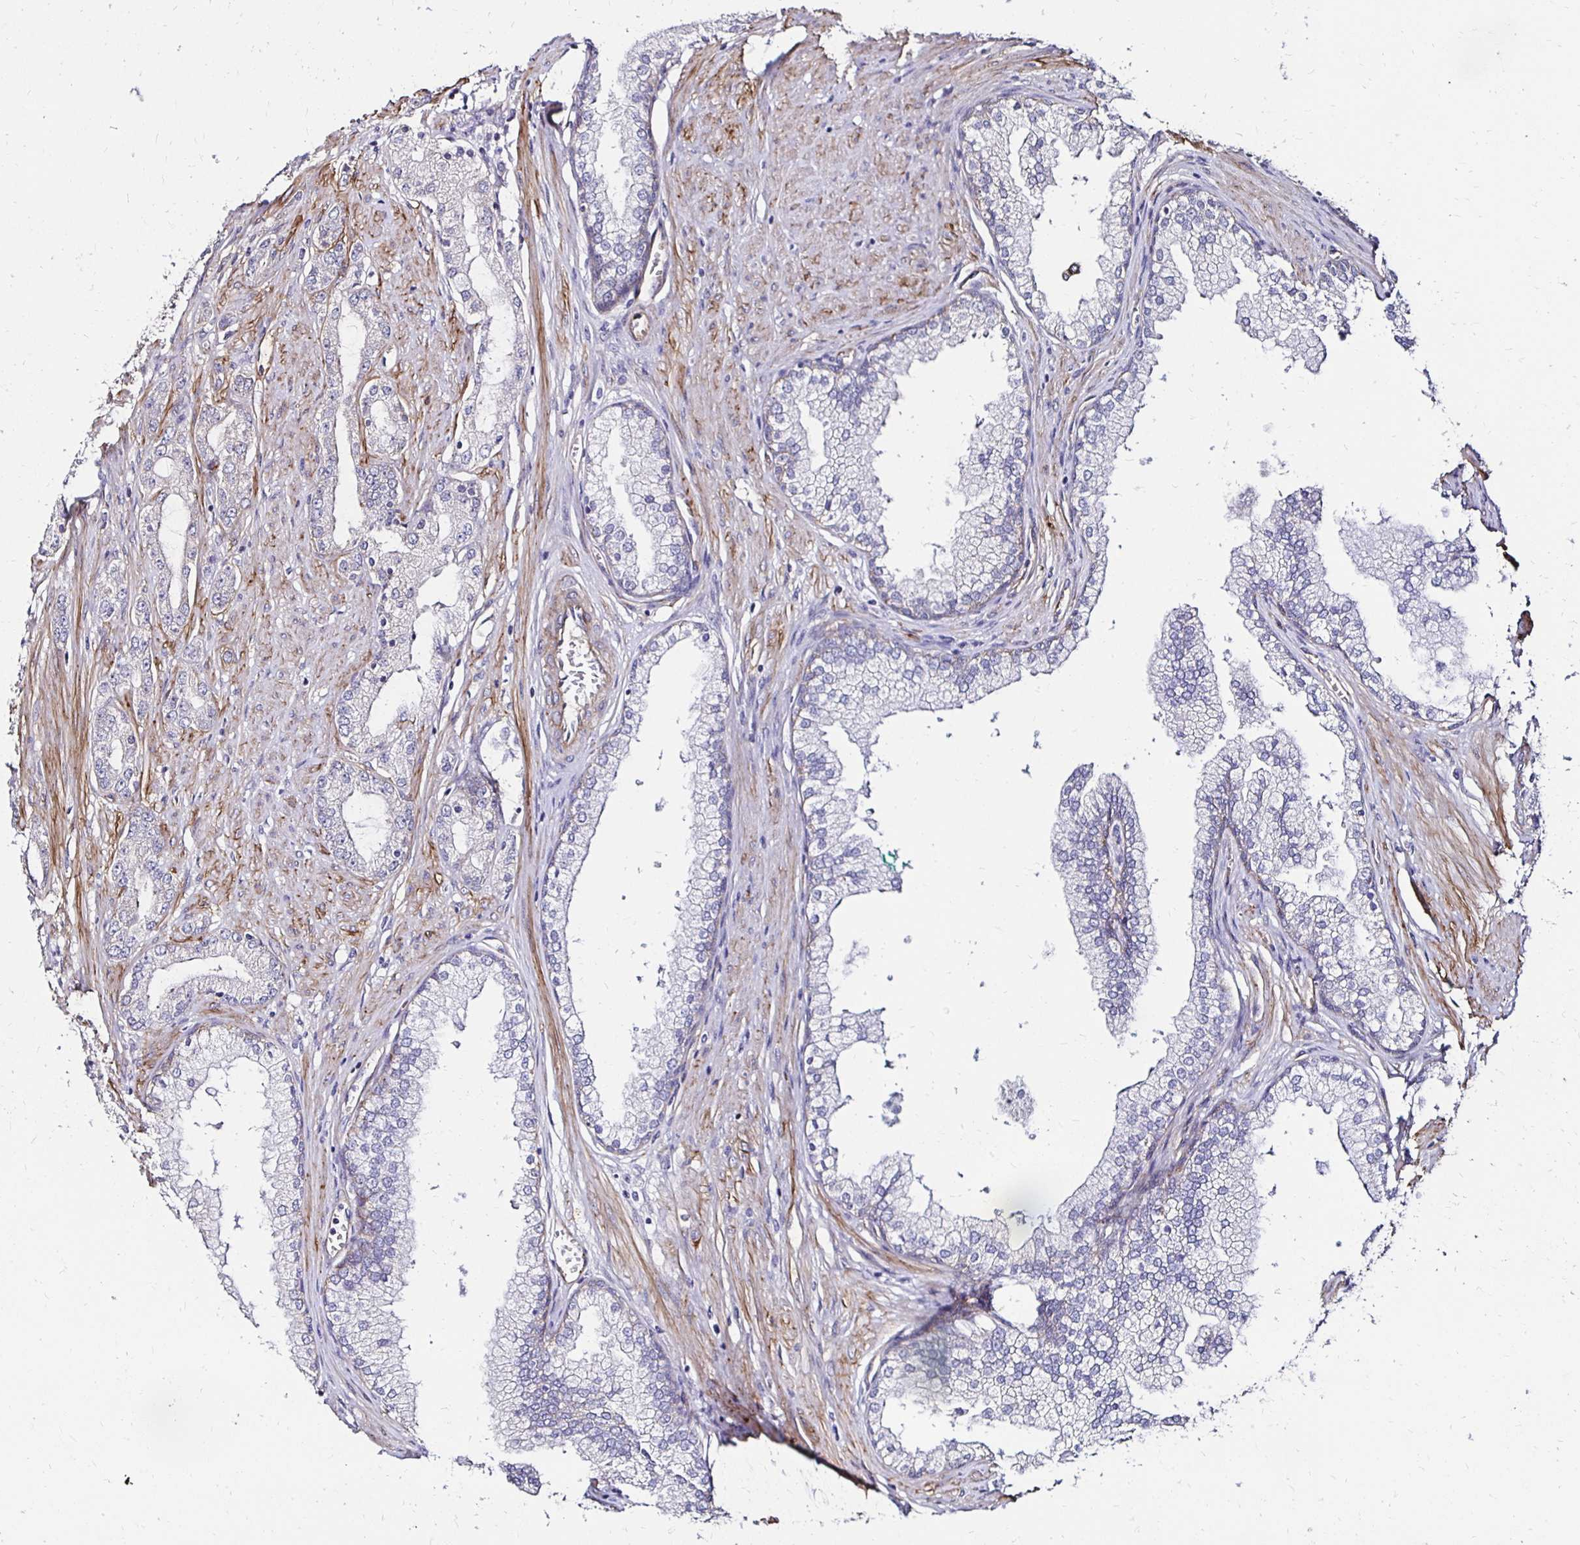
{"staining": {"intensity": "negative", "quantity": "none", "location": "none"}, "tissue": "prostate cancer", "cell_type": "Tumor cells", "image_type": "cancer", "snomed": [{"axis": "morphology", "description": "Adenocarcinoma, High grade"}, {"axis": "topography", "description": "Prostate"}], "caption": "Immunohistochemical staining of adenocarcinoma (high-grade) (prostate) displays no significant expression in tumor cells.", "gene": "ITGB1", "patient": {"sex": "male", "age": 66}}